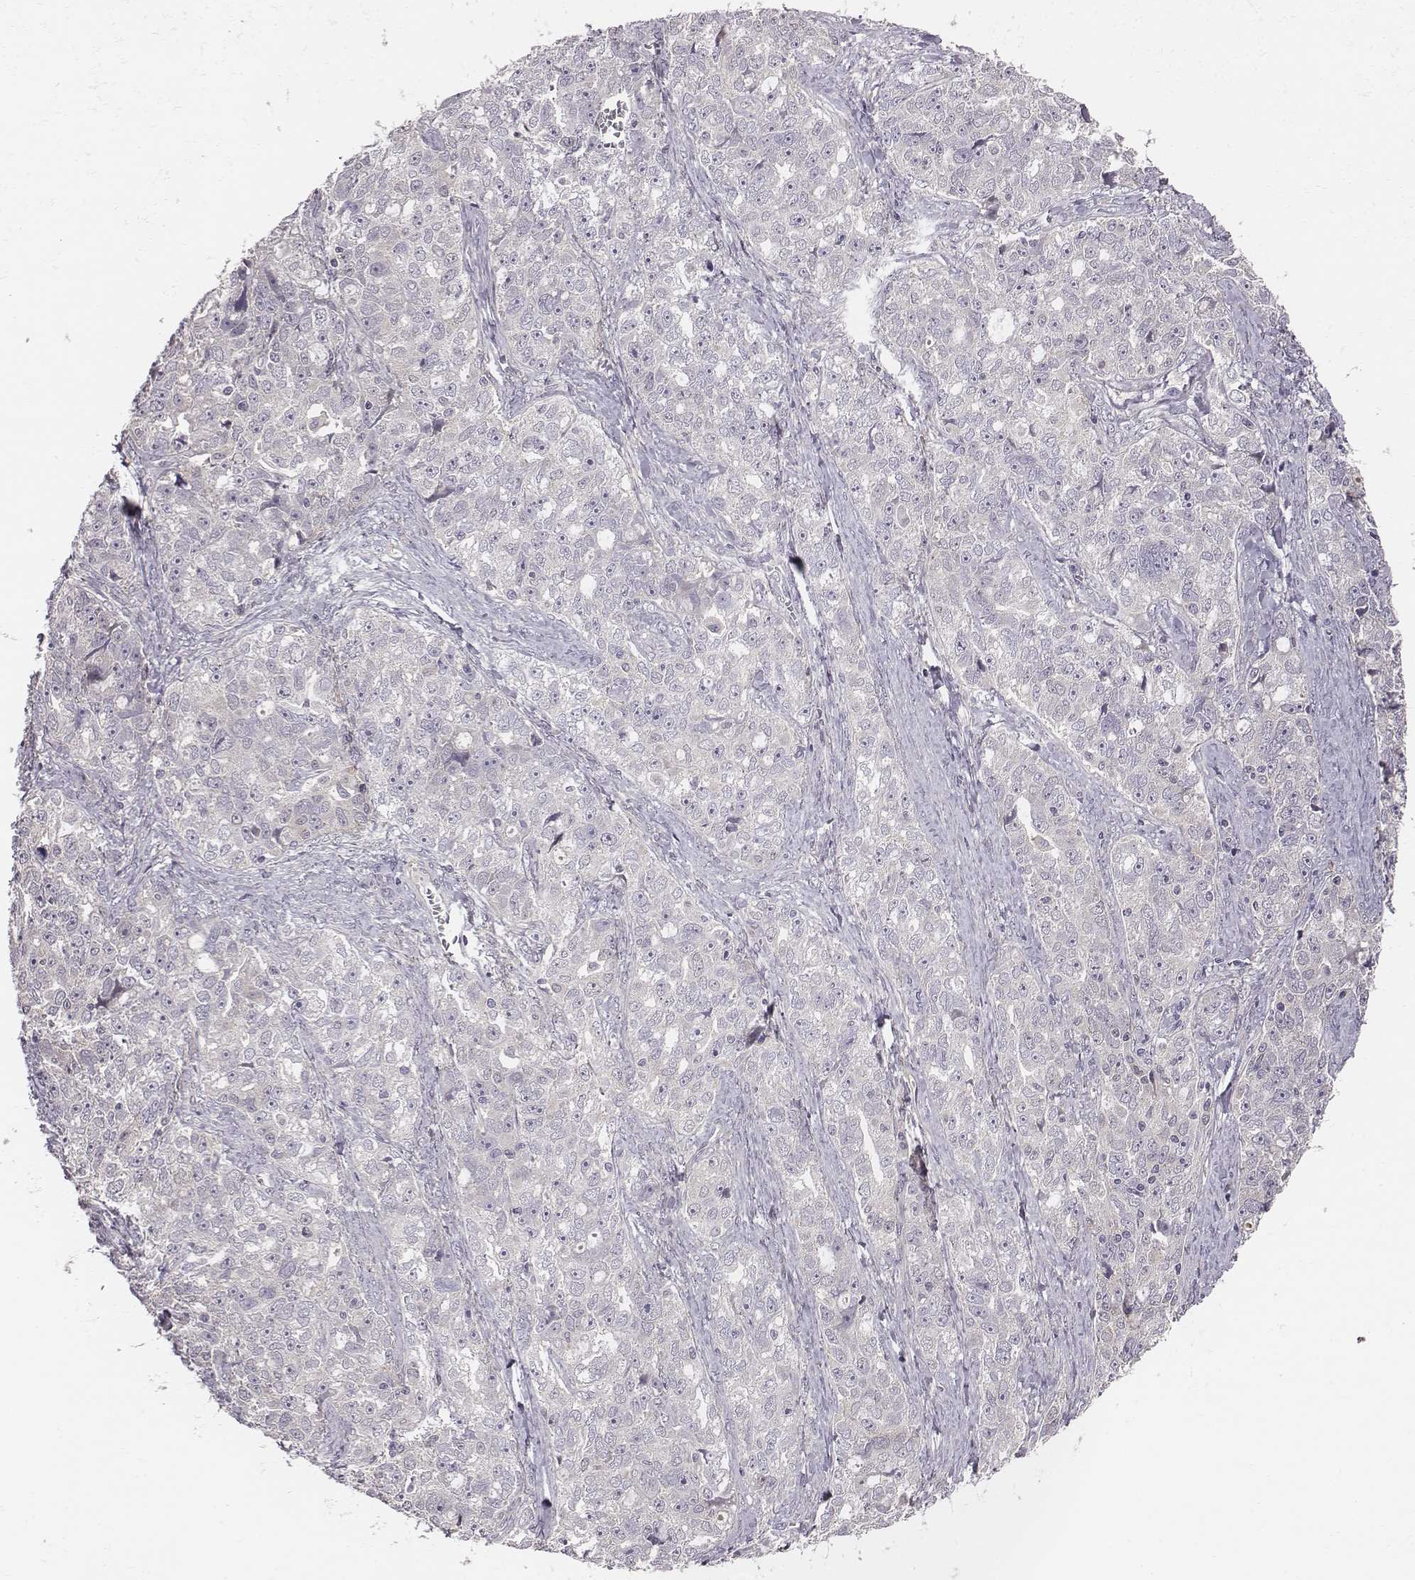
{"staining": {"intensity": "negative", "quantity": "none", "location": "none"}, "tissue": "ovarian cancer", "cell_type": "Tumor cells", "image_type": "cancer", "snomed": [{"axis": "morphology", "description": "Cystadenocarcinoma, serous, NOS"}, {"axis": "topography", "description": "Ovary"}], "caption": "Micrograph shows no significant protein positivity in tumor cells of ovarian cancer.", "gene": "SMURF2", "patient": {"sex": "female", "age": 51}}